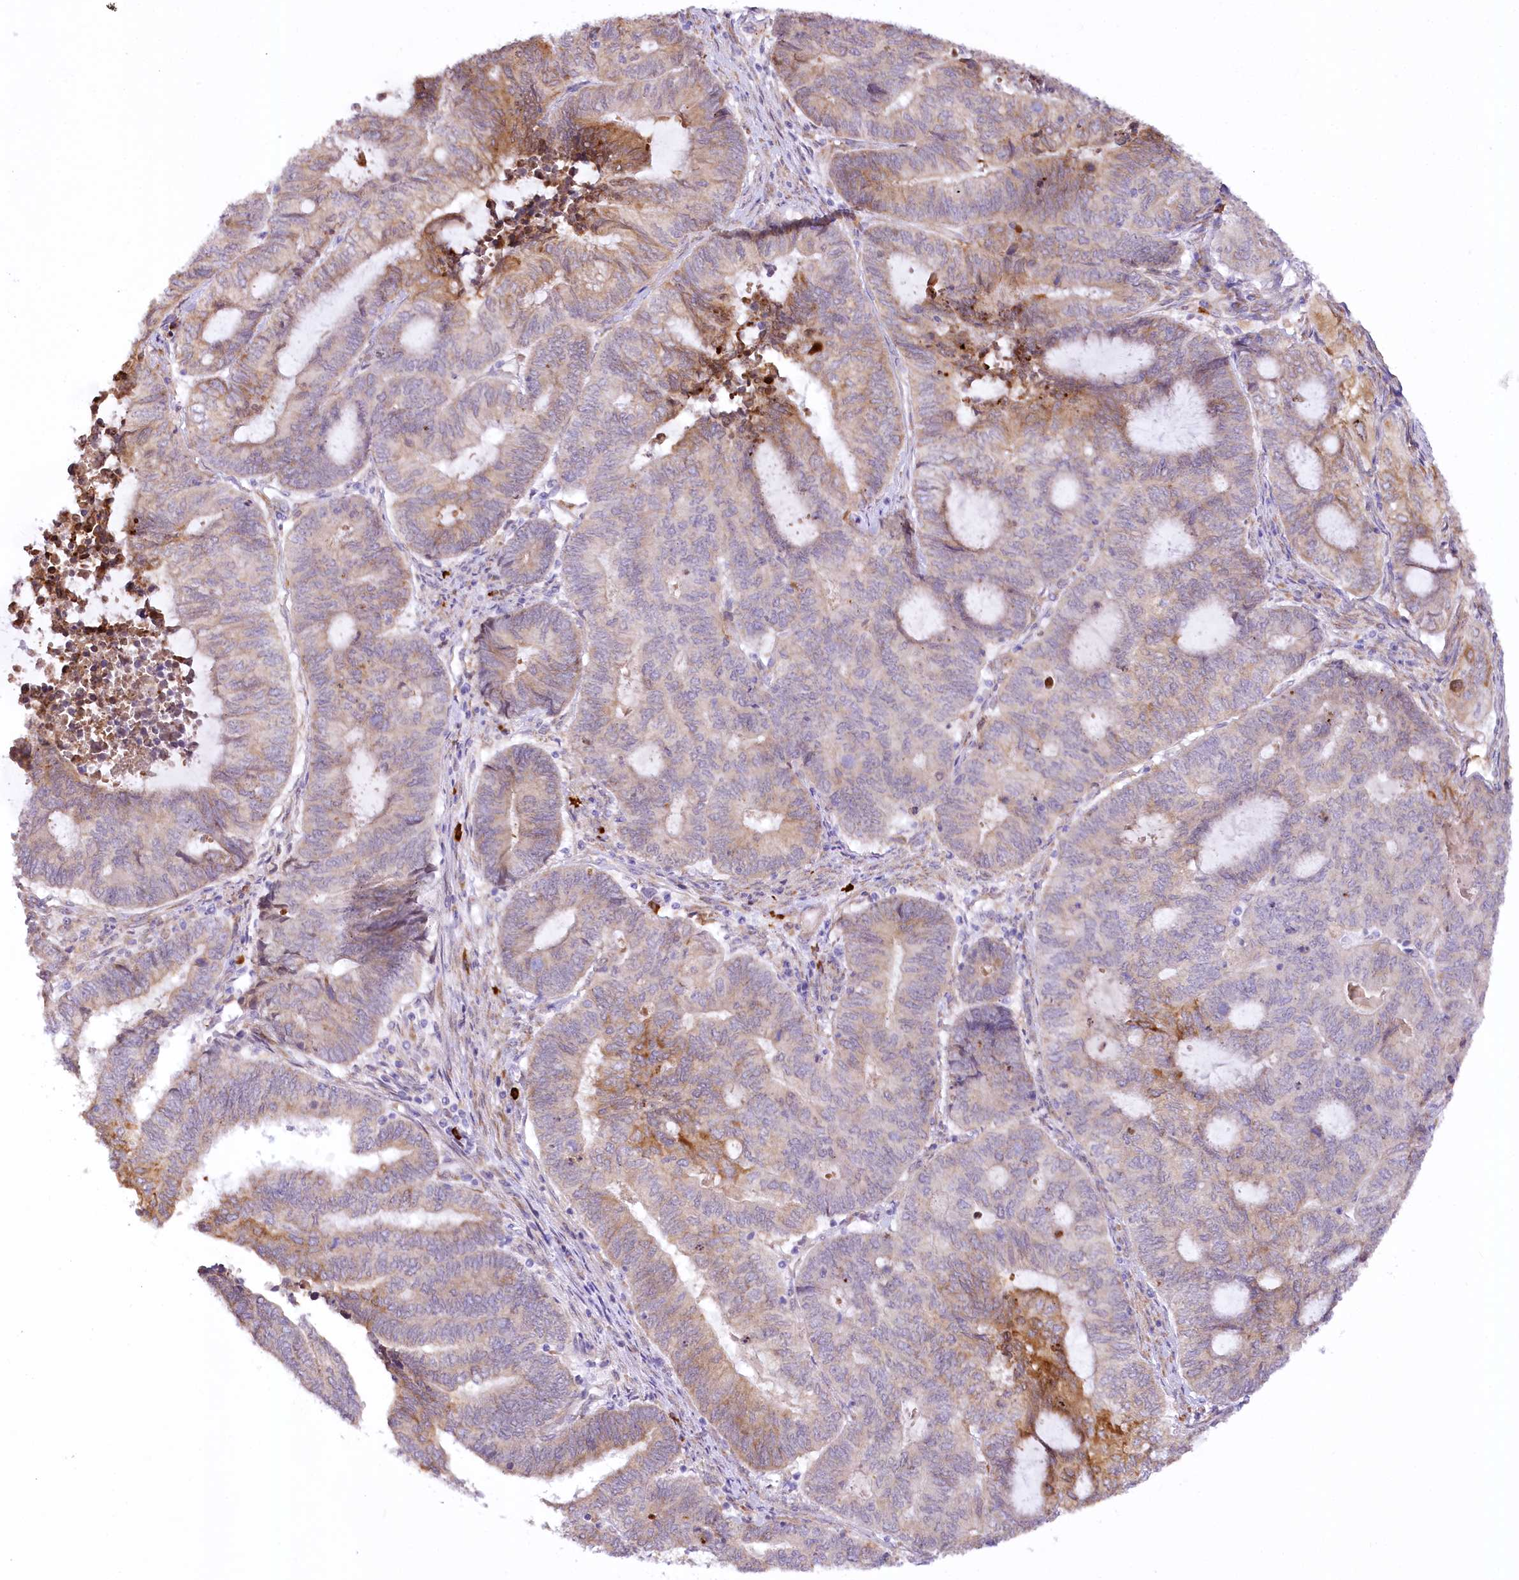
{"staining": {"intensity": "moderate", "quantity": "25%-75%", "location": "cytoplasmic/membranous"}, "tissue": "endometrial cancer", "cell_type": "Tumor cells", "image_type": "cancer", "snomed": [{"axis": "morphology", "description": "Adenocarcinoma, NOS"}, {"axis": "topography", "description": "Uterus"}, {"axis": "topography", "description": "Endometrium"}], "caption": "Brown immunohistochemical staining in adenocarcinoma (endometrial) demonstrates moderate cytoplasmic/membranous staining in approximately 25%-75% of tumor cells. Using DAB (3,3'-diaminobenzidine) (brown) and hematoxylin (blue) stains, captured at high magnification using brightfield microscopy.", "gene": "NCKAP5", "patient": {"sex": "female", "age": 70}}